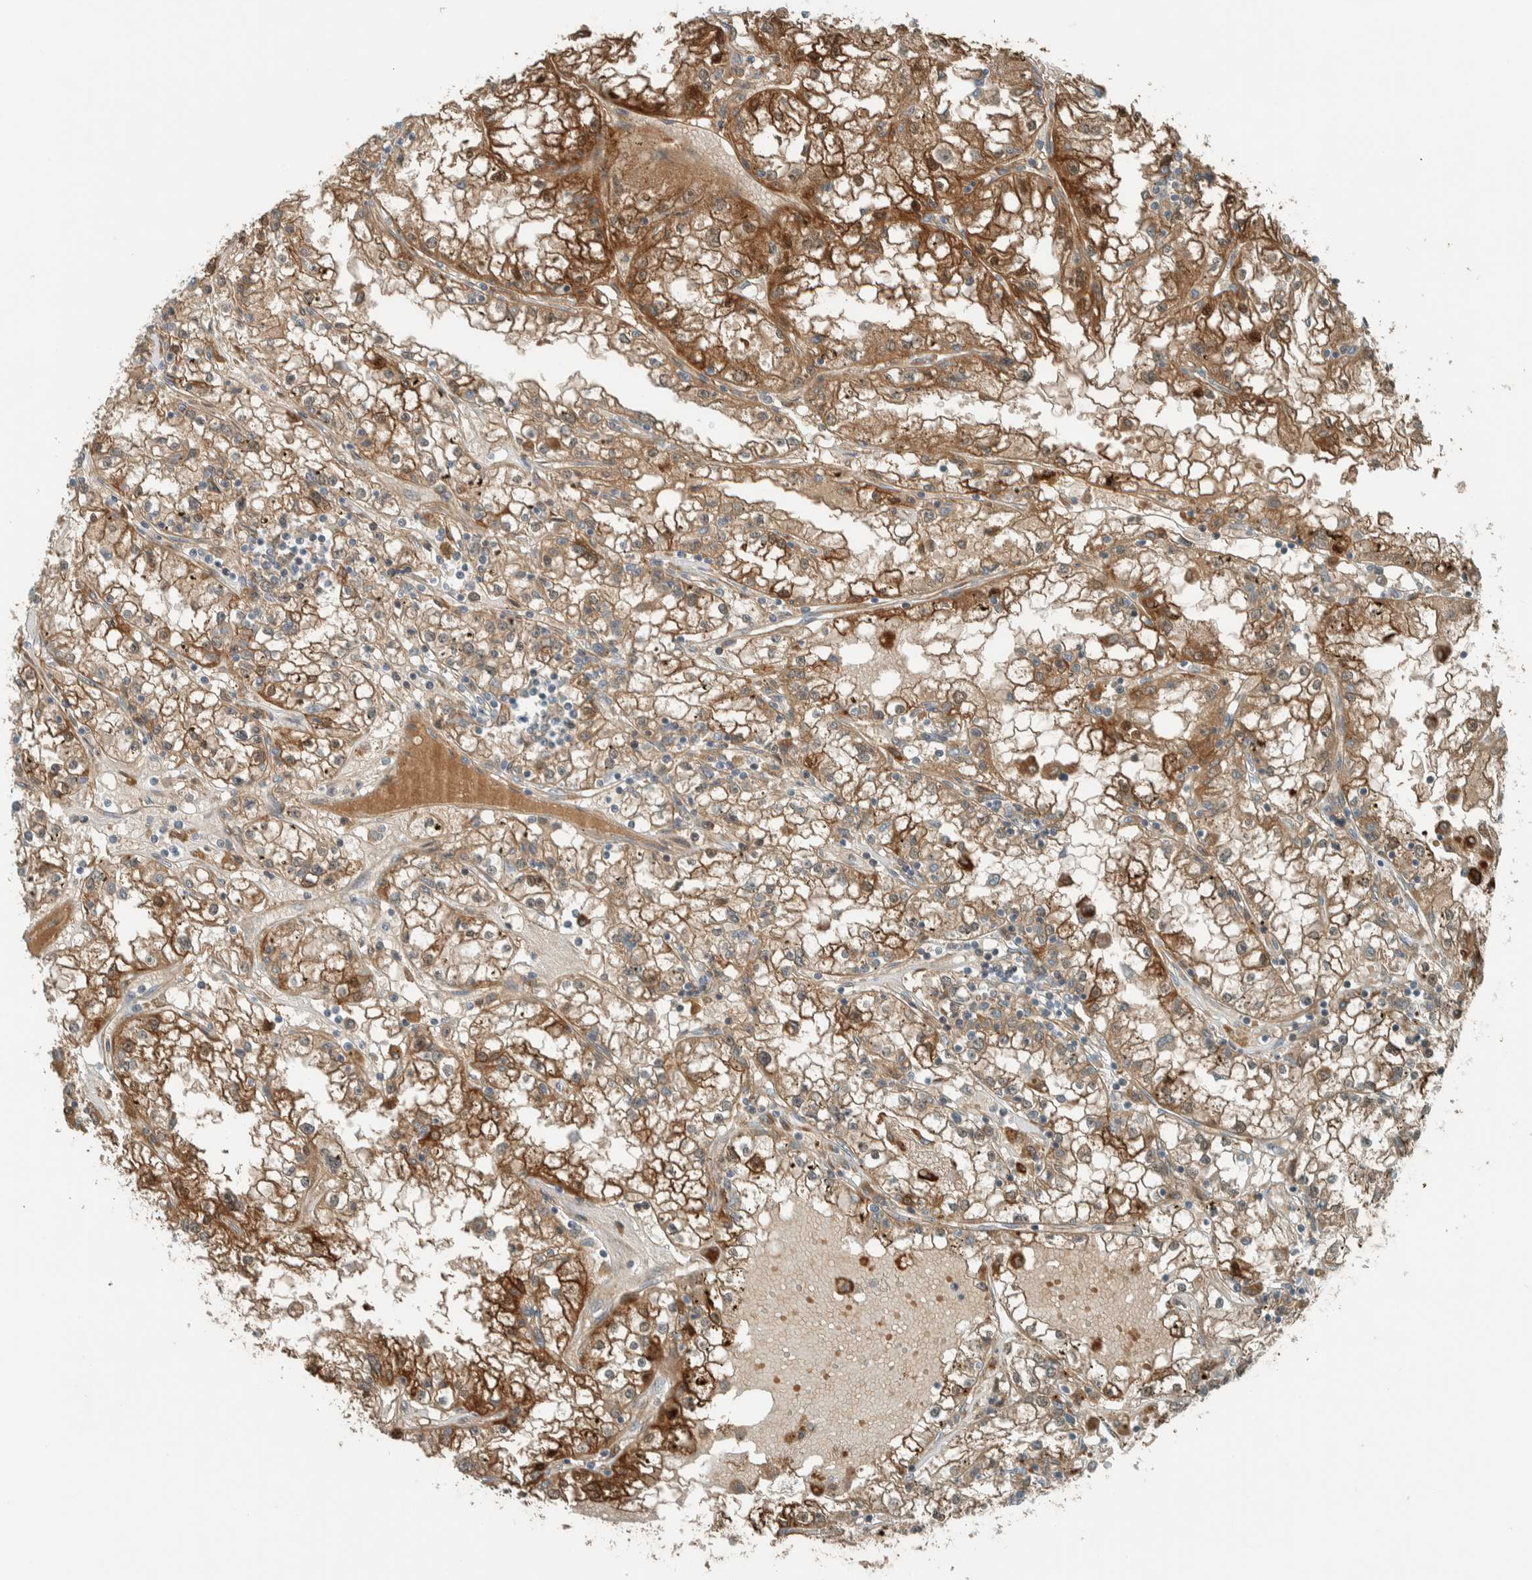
{"staining": {"intensity": "moderate", "quantity": ">75%", "location": "cytoplasmic/membranous,nuclear"}, "tissue": "renal cancer", "cell_type": "Tumor cells", "image_type": "cancer", "snomed": [{"axis": "morphology", "description": "Adenocarcinoma, NOS"}, {"axis": "topography", "description": "Kidney"}], "caption": "Human adenocarcinoma (renal) stained with a protein marker reveals moderate staining in tumor cells.", "gene": "EXOC7", "patient": {"sex": "male", "age": 56}}